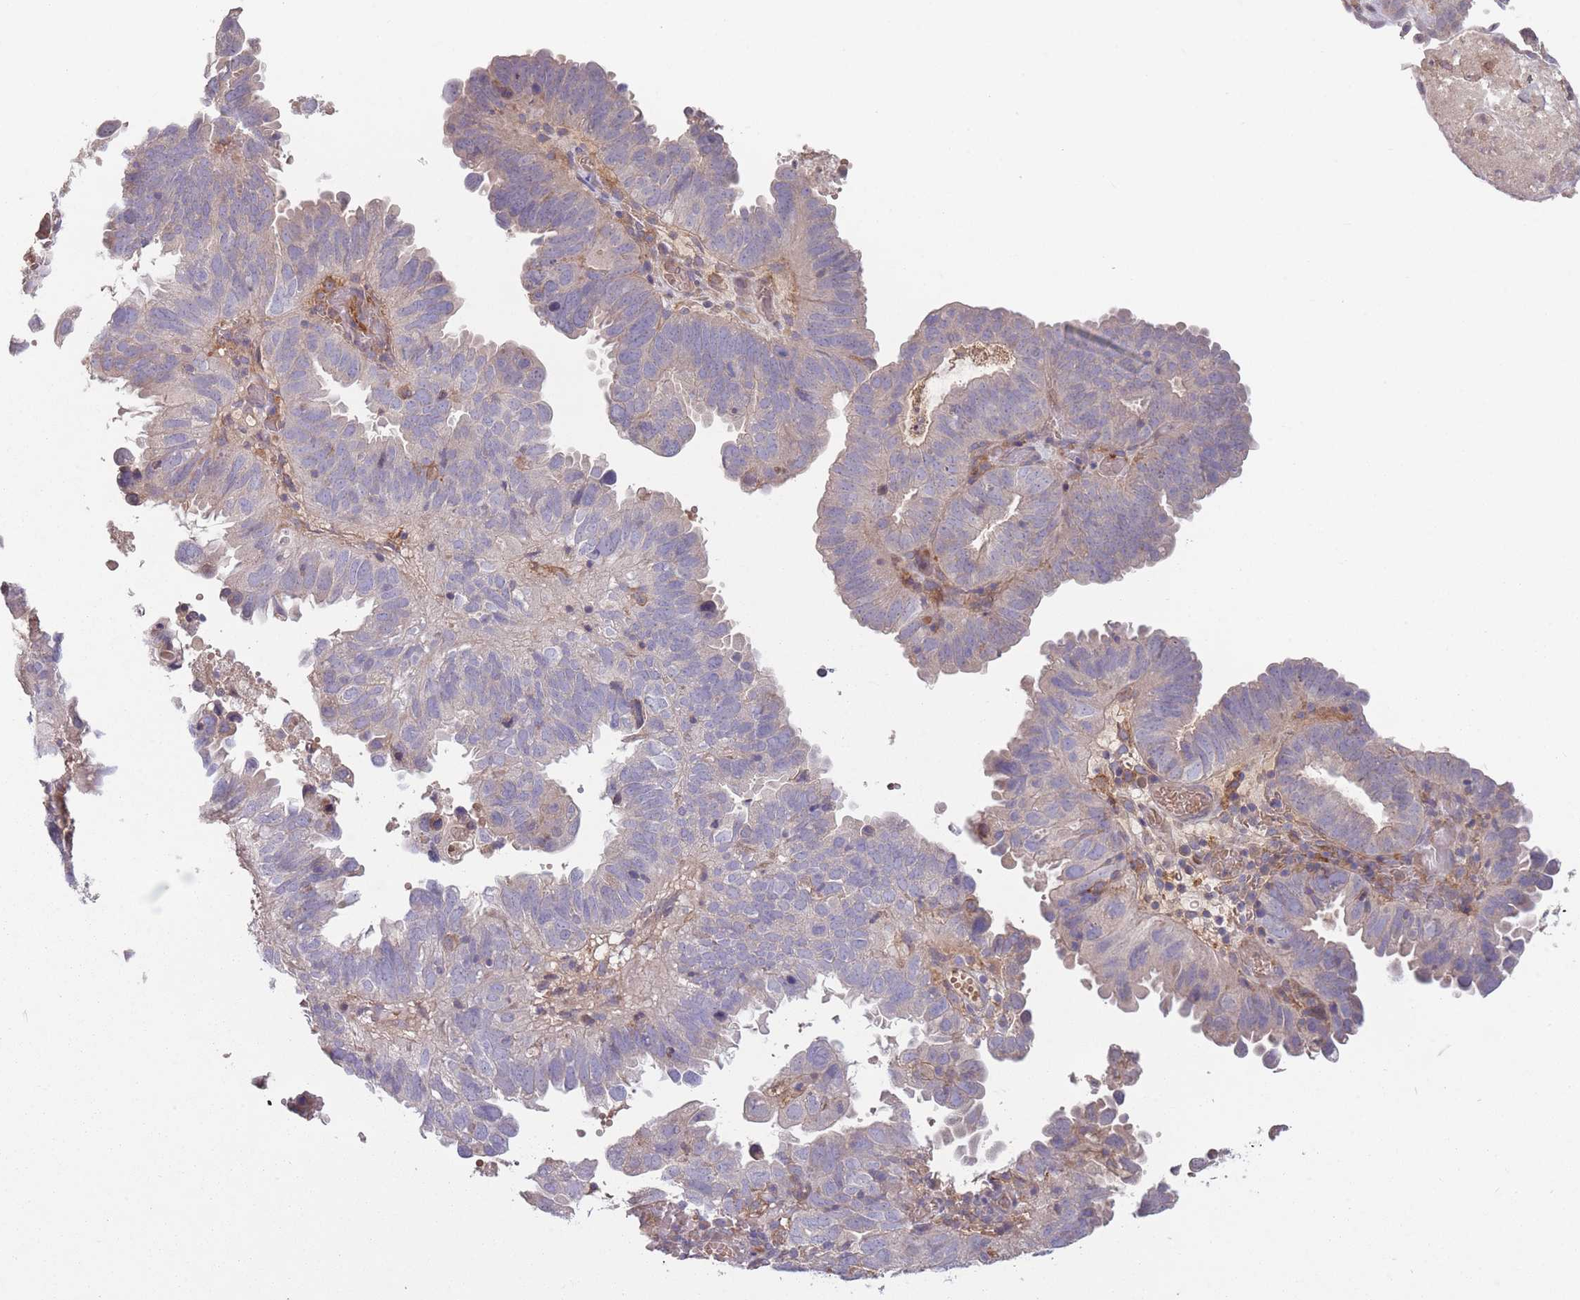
{"staining": {"intensity": "negative", "quantity": "none", "location": "none"}, "tissue": "endometrial cancer", "cell_type": "Tumor cells", "image_type": "cancer", "snomed": [{"axis": "morphology", "description": "Adenocarcinoma, NOS"}, {"axis": "topography", "description": "Uterus"}], "caption": "Image shows no protein expression in tumor cells of endometrial adenocarcinoma tissue.", "gene": "OR2V2", "patient": {"sex": "female", "age": 77}}